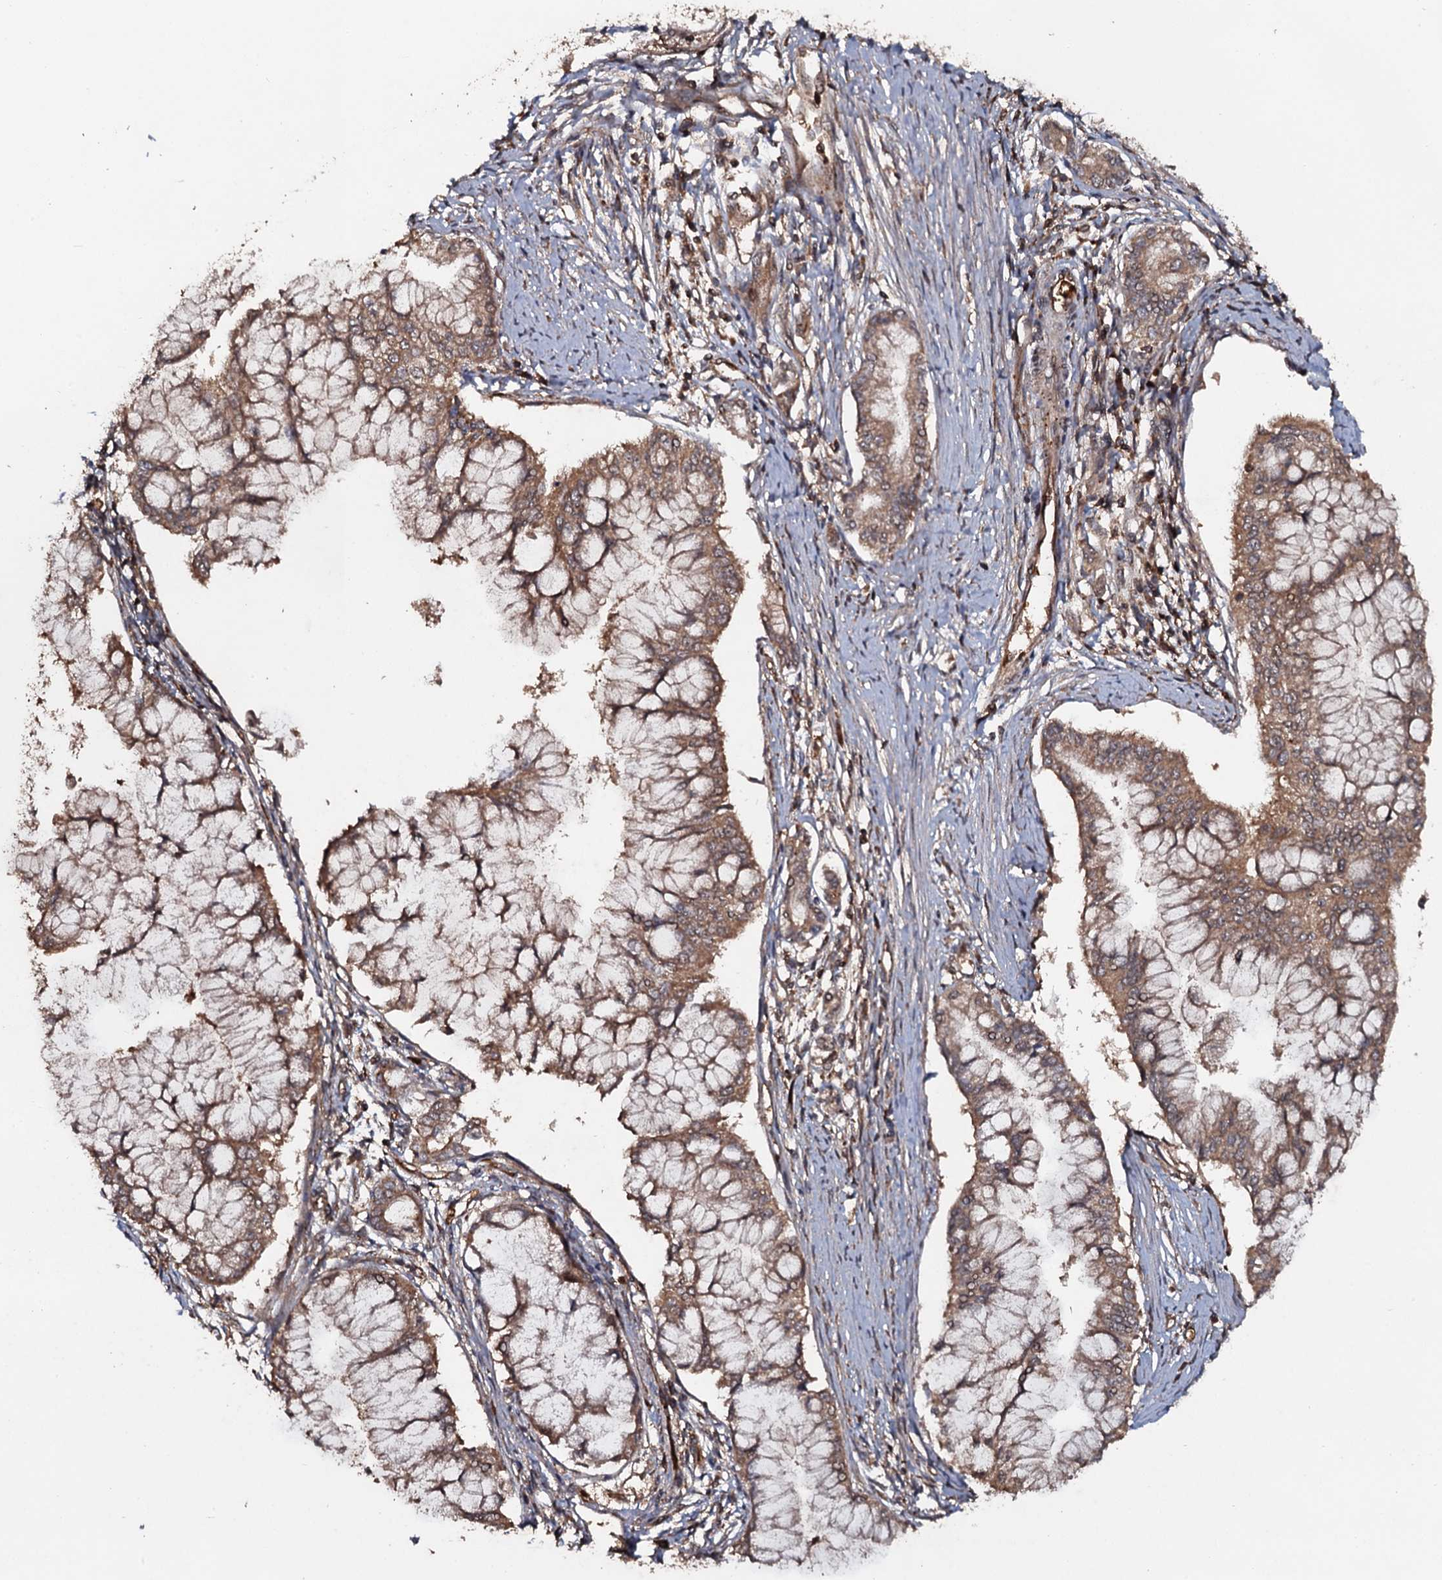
{"staining": {"intensity": "moderate", "quantity": ">75%", "location": "cytoplasmic/membranous"}, "tissue": "pancreatic cancer", "cell_type": "Tumor cells", "image_type": "cancer", "snomed": [{"axis": "morphology", "description": "Adenocarcinoma, NOS"}, {"axis": "topography", "description": "Pancreas"}], "caption": "Moderate cytoplasmic/membranous staining for a protein is identified in about >75% of tumor cells of pancreatic adenocarcinoma using immunohistochemistry (IHC).", "gene": "ADGRG3", "patient": {"sex": "male", "age": 46}}